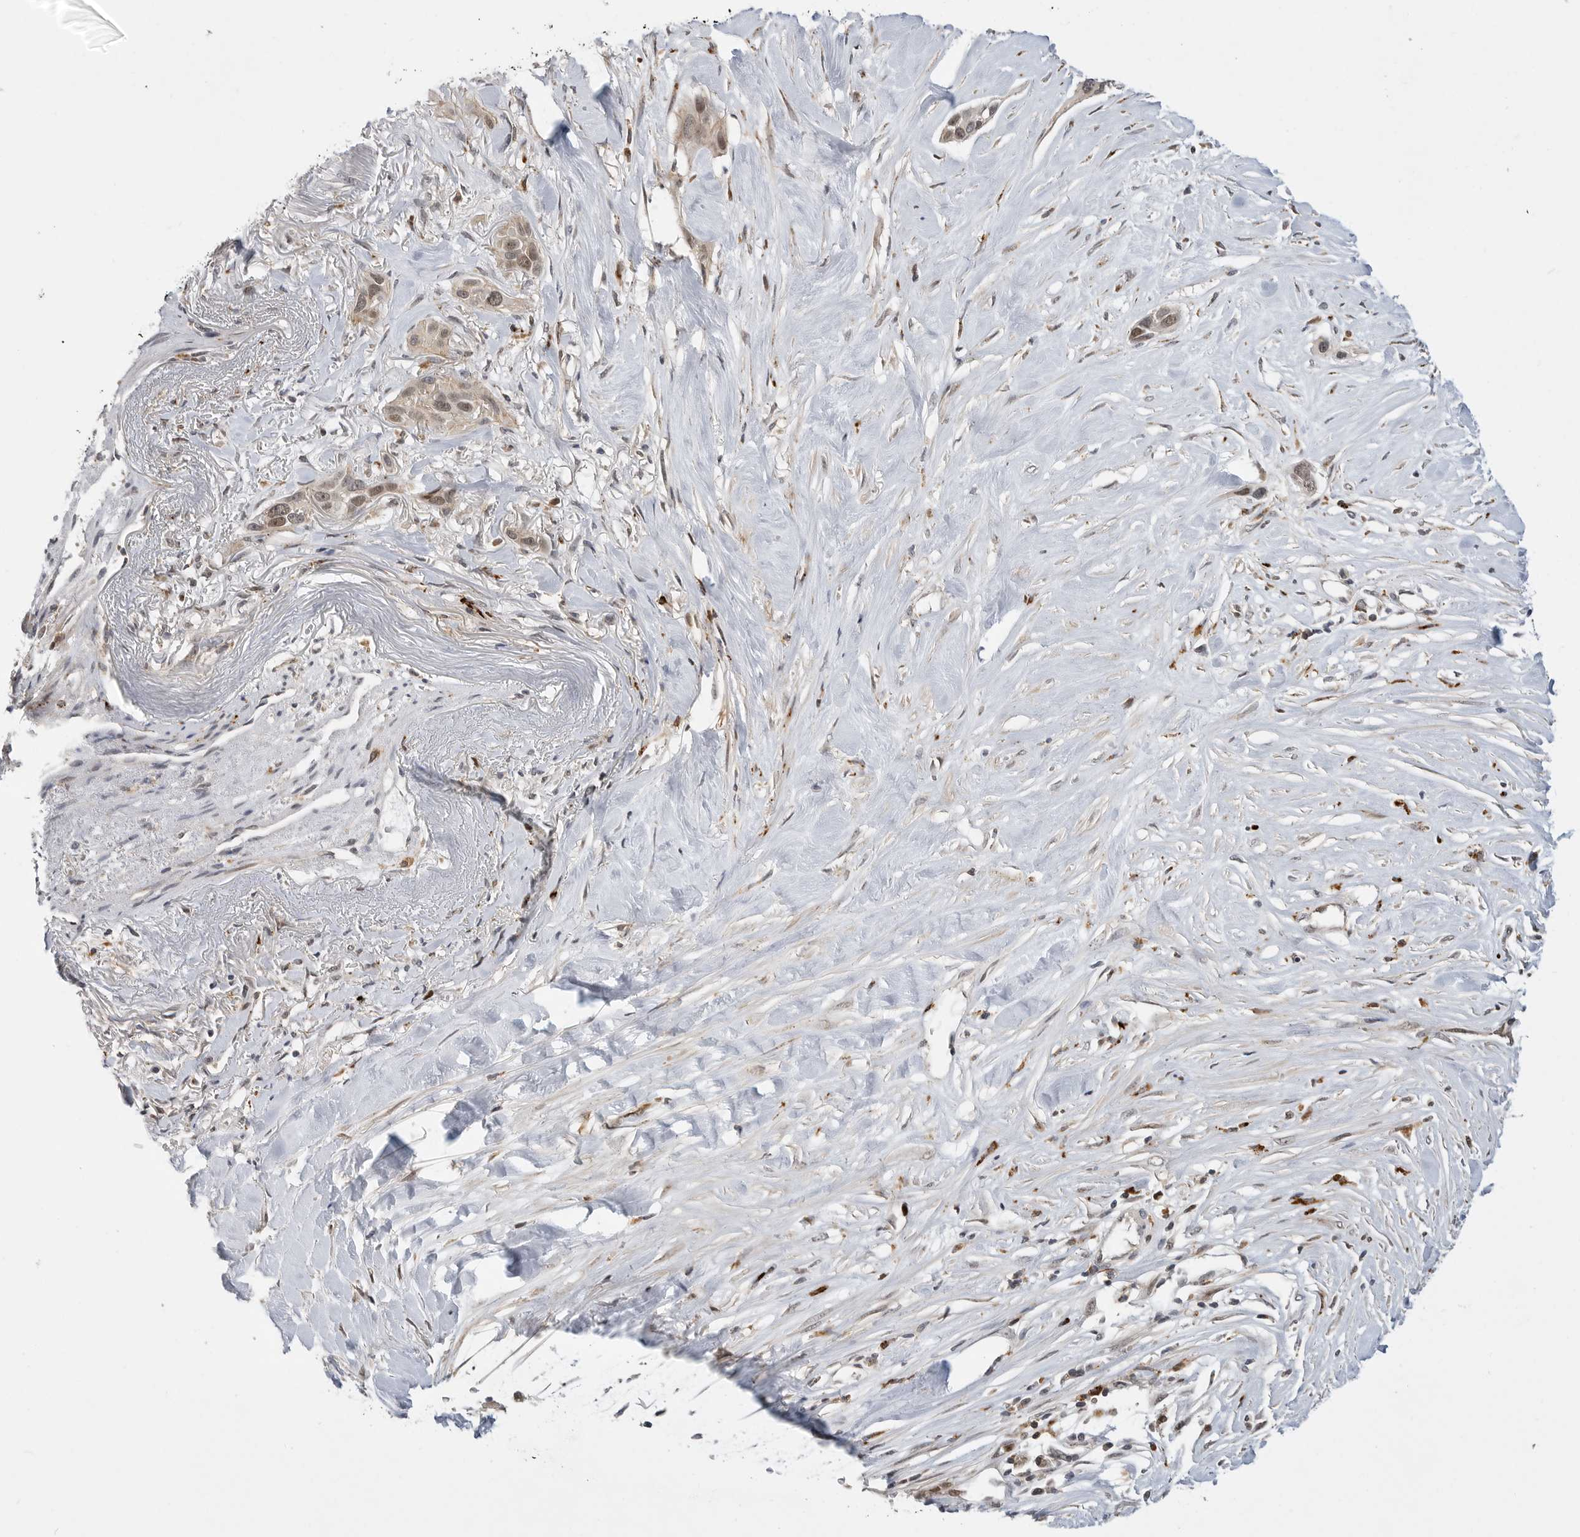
{"staining": {"intensity": "weak", "quantity": ">75%", "location": "cytoplasmic/membranous,nuclear"}, "tissue": "pancreatic cancer", "cell_type": "Tumor cells", "image_type": "cancer", "snomed": [{"axis": "morphology", "description": "Adenocarcinoma, NOS"}, {"axis": "topography", "description": "Pancreas"}], "caption": "The micrograph displays immunohistochemical staining of pancreatic cancer. There is weak cytoplasmic/membranous and nuclear positivity is present in approximately >75% of tumor cells. (DAB (3,3'-diaminobenzidine) IHC with brightfield microscopy, high magnification).", "gene": "CSNK1G3", "patient": {"sex": "female", "age": 60}}